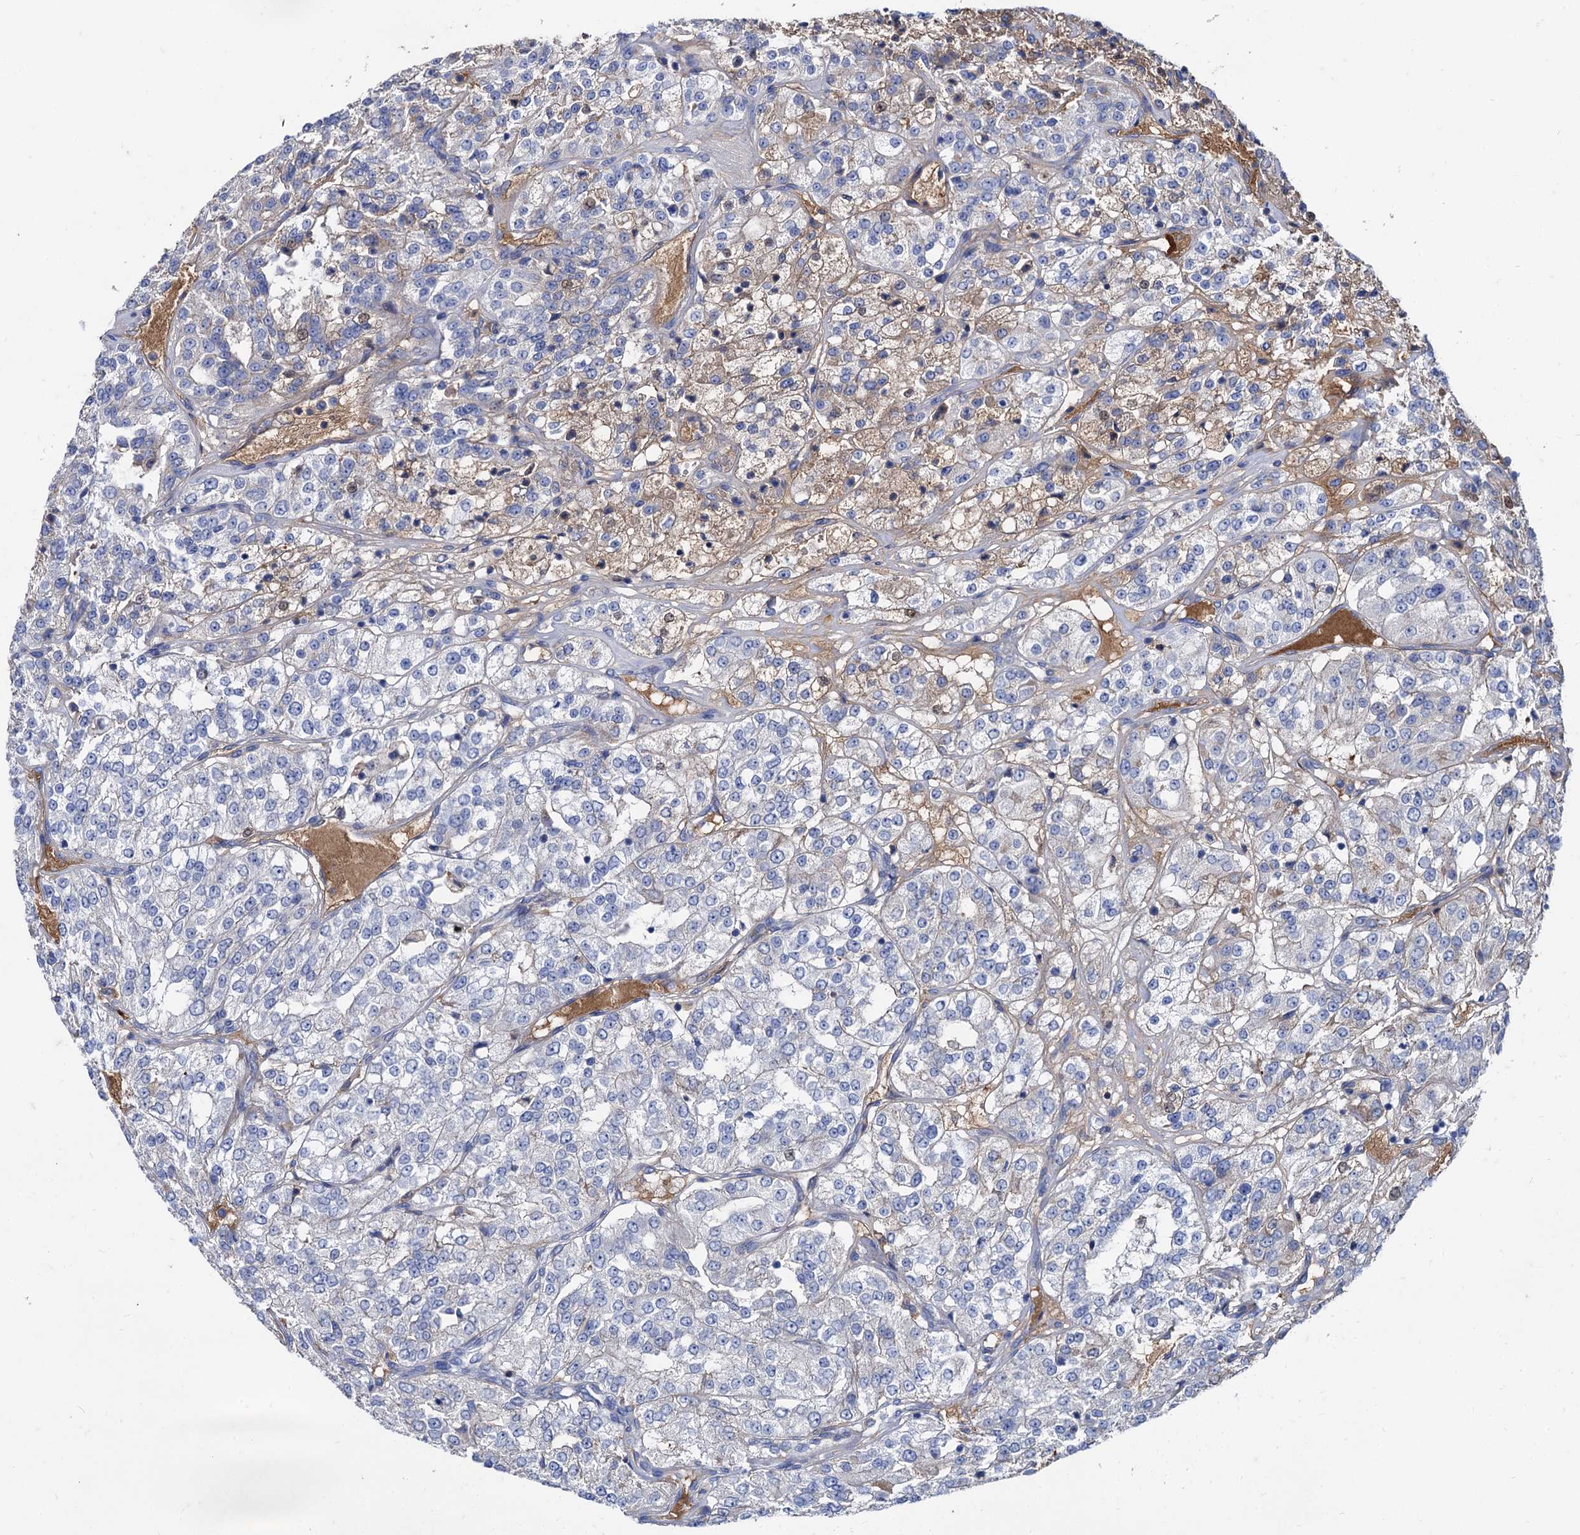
{"staining": {"intensity": "weak", "quantity": "<25%", "location": "cytoplasmic/membranous"}, "tissue": "renal cancer", "cell_type": "Tumor cells", "image_type": "cancer", "snomed": [{"axis": "morphology", "description": "Adenocarcinoma, NOS"}, {"axis": "topography", "description": "Kidney"}], "caption": "Immunohistochemical staining of renal cancer (adenocarcinoma) exhibits no significant staining in tumor cells.", "gene": "TMEM72", "patient": {"sex": "female", "age": 63}}